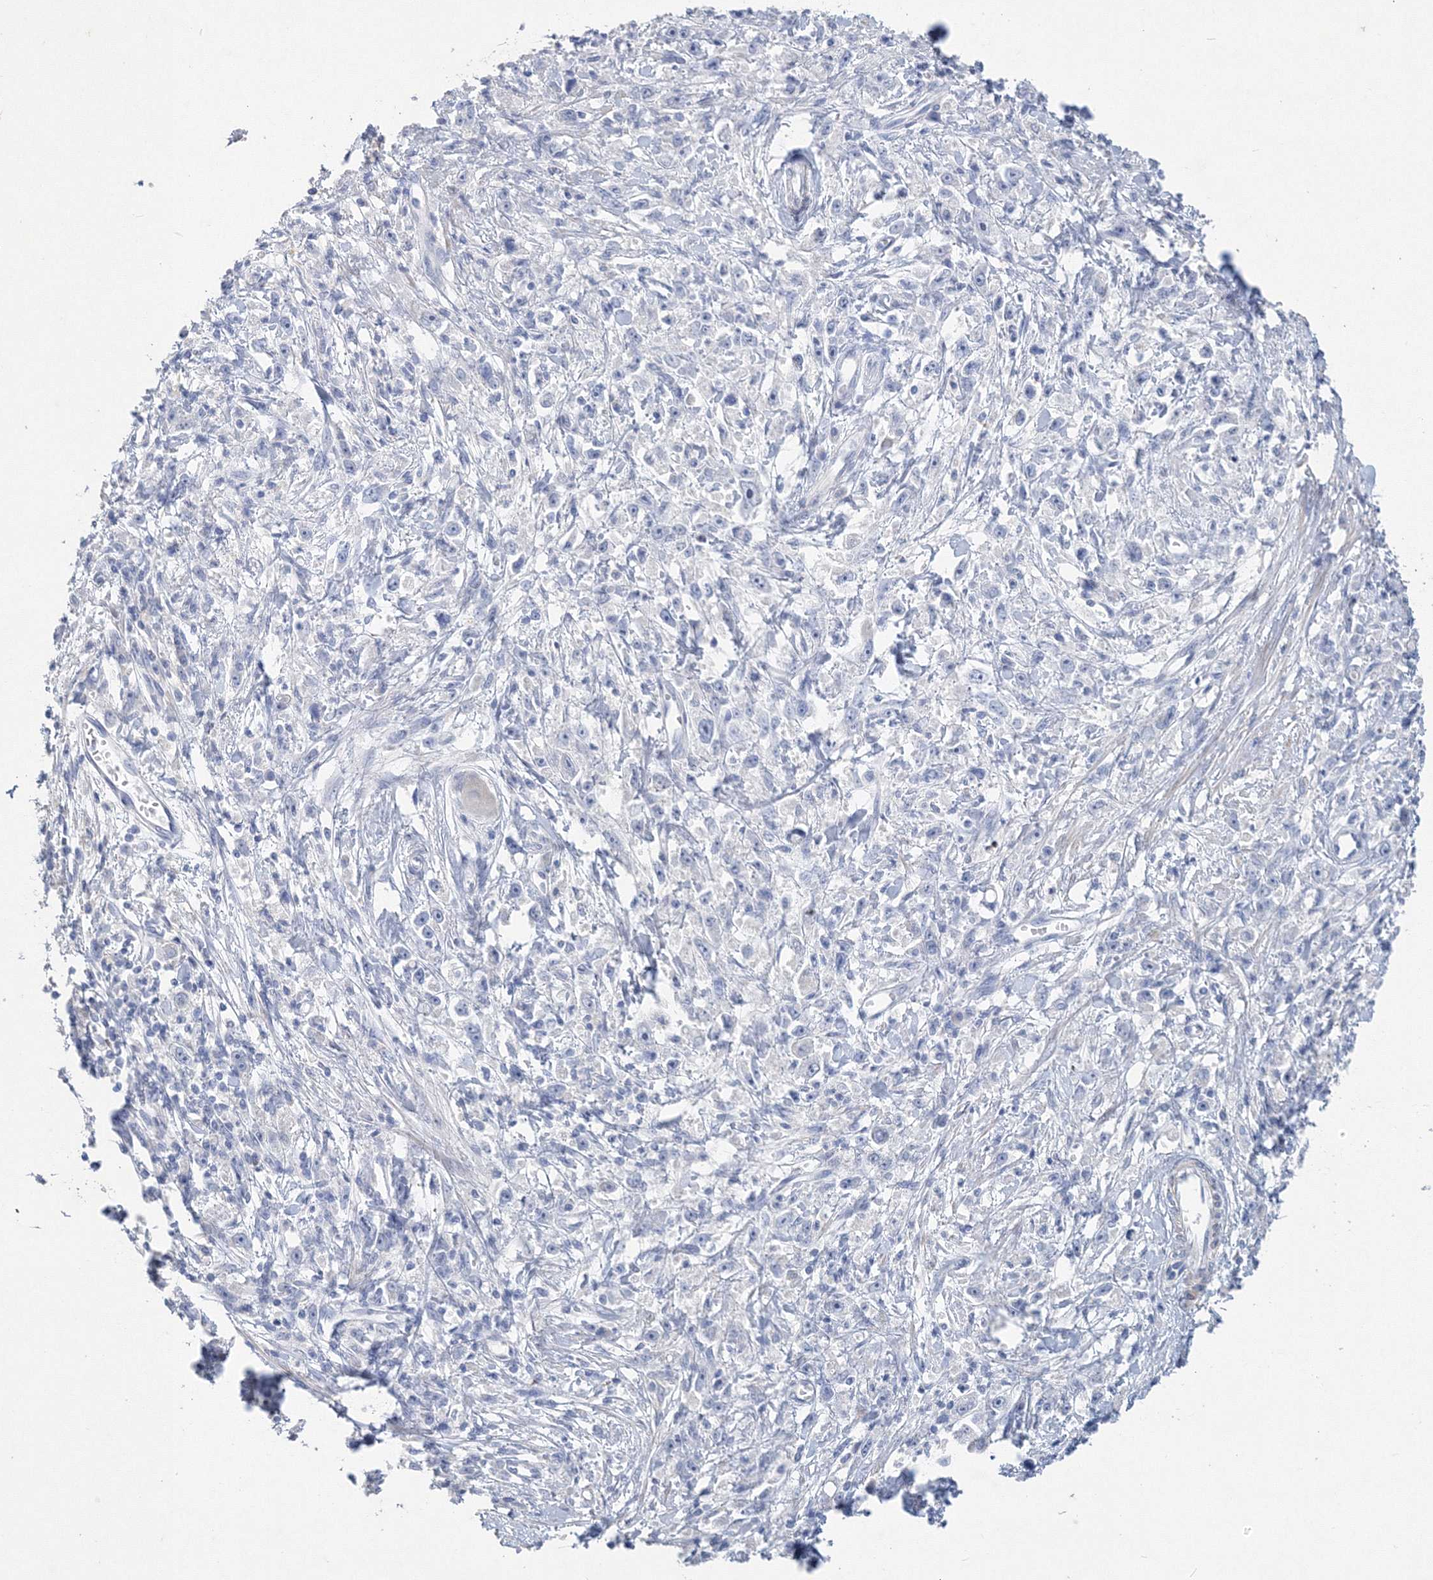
{"staining": {"intensity": "negative", "quantity": "none", "location": "none"}, "tissue": "stomach cancer", "cell_type": "Tumor cells", "image_type": "cancer", "snomed": [{"axis": "morphology", "description": "Adenocarcinoma, NOS"}, {"axis": "topography", "description": "Stomach"}], "caption": "Stomach adenocarcinoma was stained to show a protein in brown. There is no significant positivity in tumor cells.", "gene": "OSBPL6", "patient": {"sex": "female", "age": 59}}